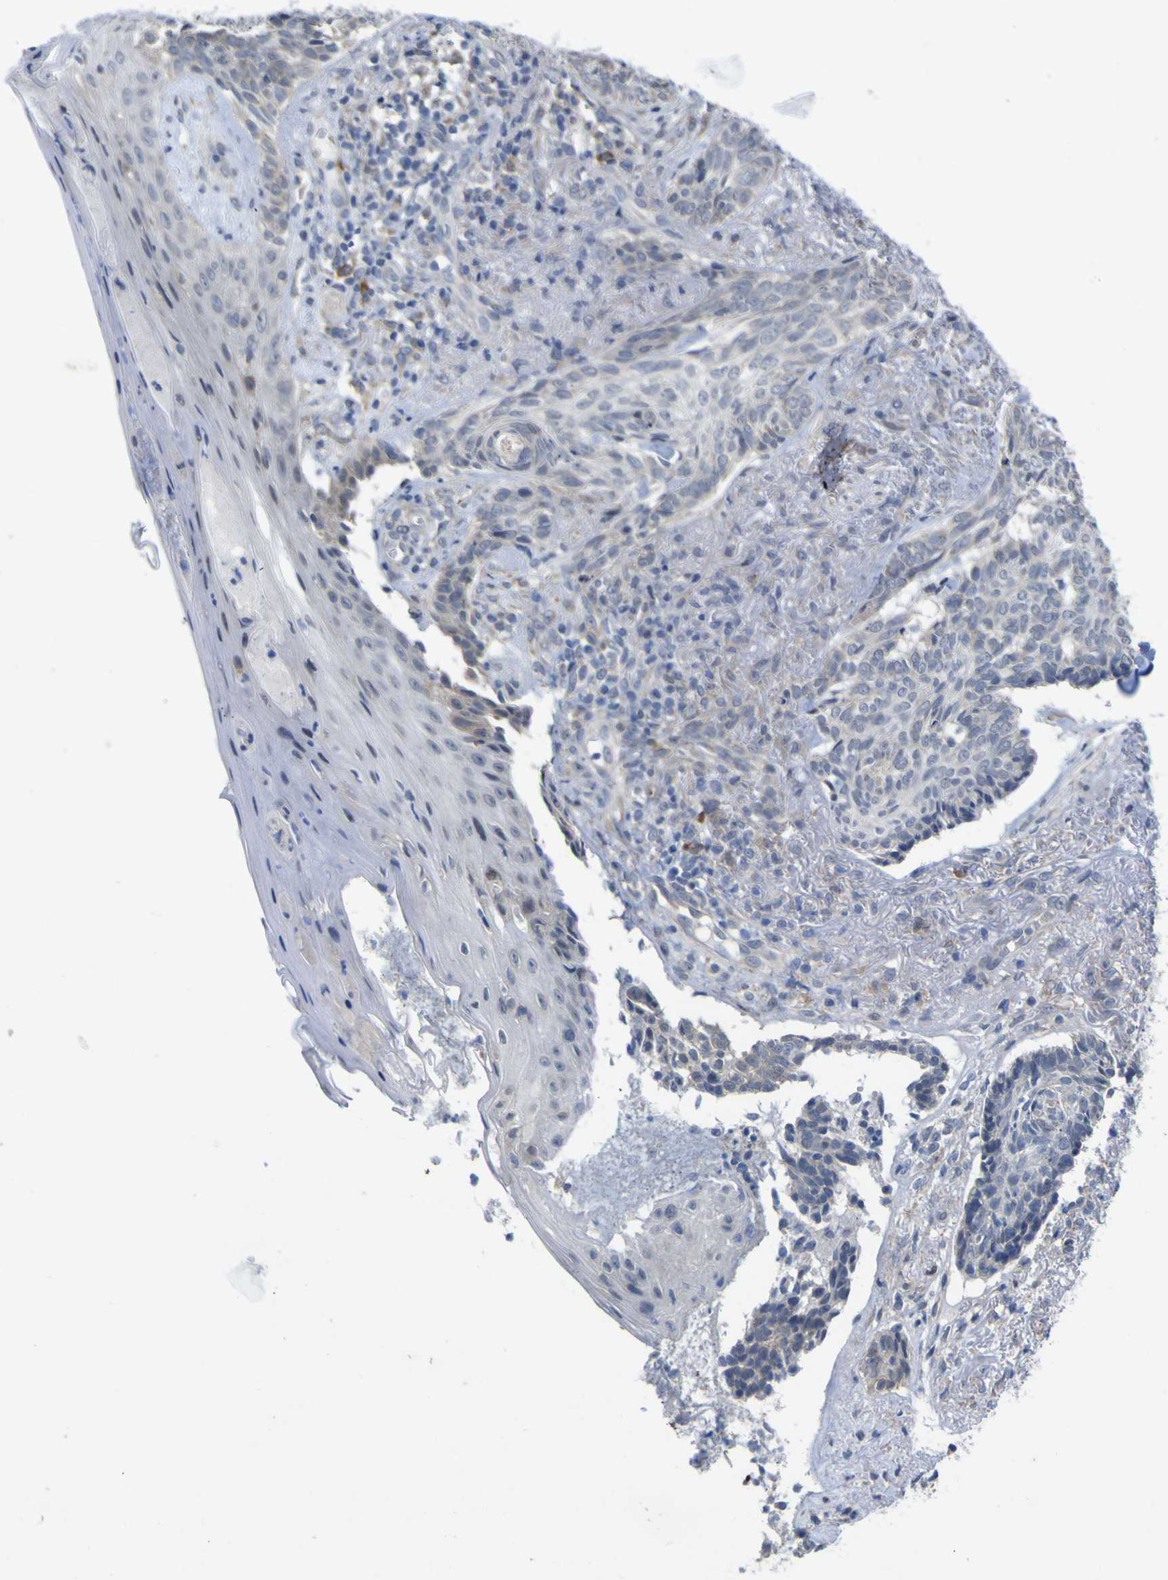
{"staining": {"intensity": "negative", "quantity": "none", "location": "none"}, "tissue": "skin cancer", "cell_type": "Tumor cells", "image_type": "cancer", "snomed": [{"axis": "morphology", "description": "Basal cell carcinoma"}, {"axis": "topography", "description": "Skin"}], "caption": "A photomicrograph of human skin cancer (basal cell carcinoma) is negative for staining in tumor cells.", "gene": "TNFRSF11A", "patient": {"sex": "male", "age": 43}}